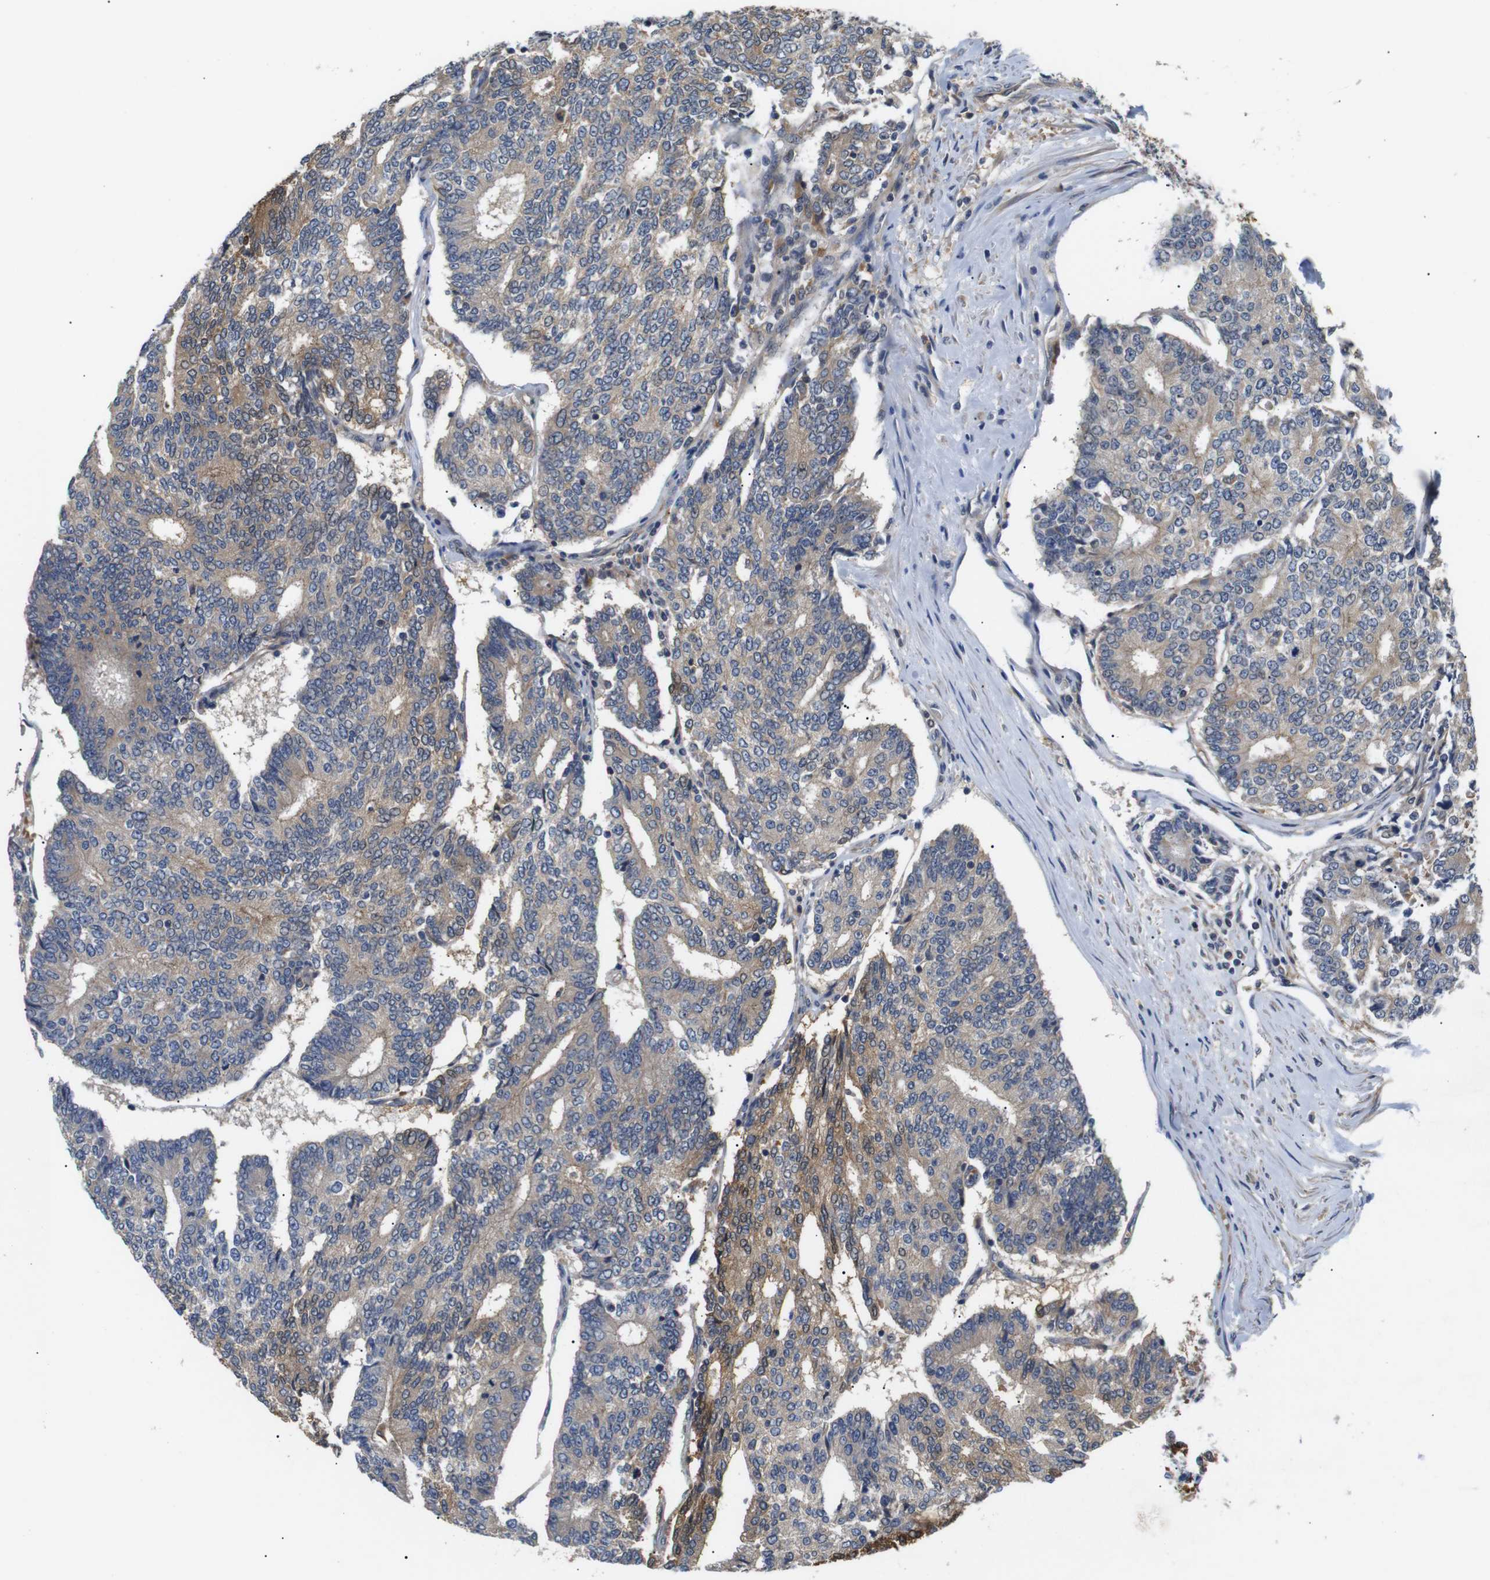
{"staining": {"intensity": "moderate", "quantity": ">75%", "location": "cytoplasmic/membranous"}, "tissue": "prostate cancer", "cell_type": "Tumor cells", "image_type": "cancer", "snomed": [{"axis": "morphology", "description": "Normal tissue, NOS"}, {"axis": "morphology", "description": "Adenocarcinoma, High grade"}, {"axis": "topography", "description": "Prostate"}, {"axis": "topography", "description": "Seminal veicle"}], "caption": "IHC of human prostate high-grade adenocarcinoma displays medium levels of moderate cytoplasmic/membranous expression in approximately >75% of tumor cells. Nuclei are stained in blue.", "gene": "DDR1", "patient": {"sex": "male", "age": 55}}